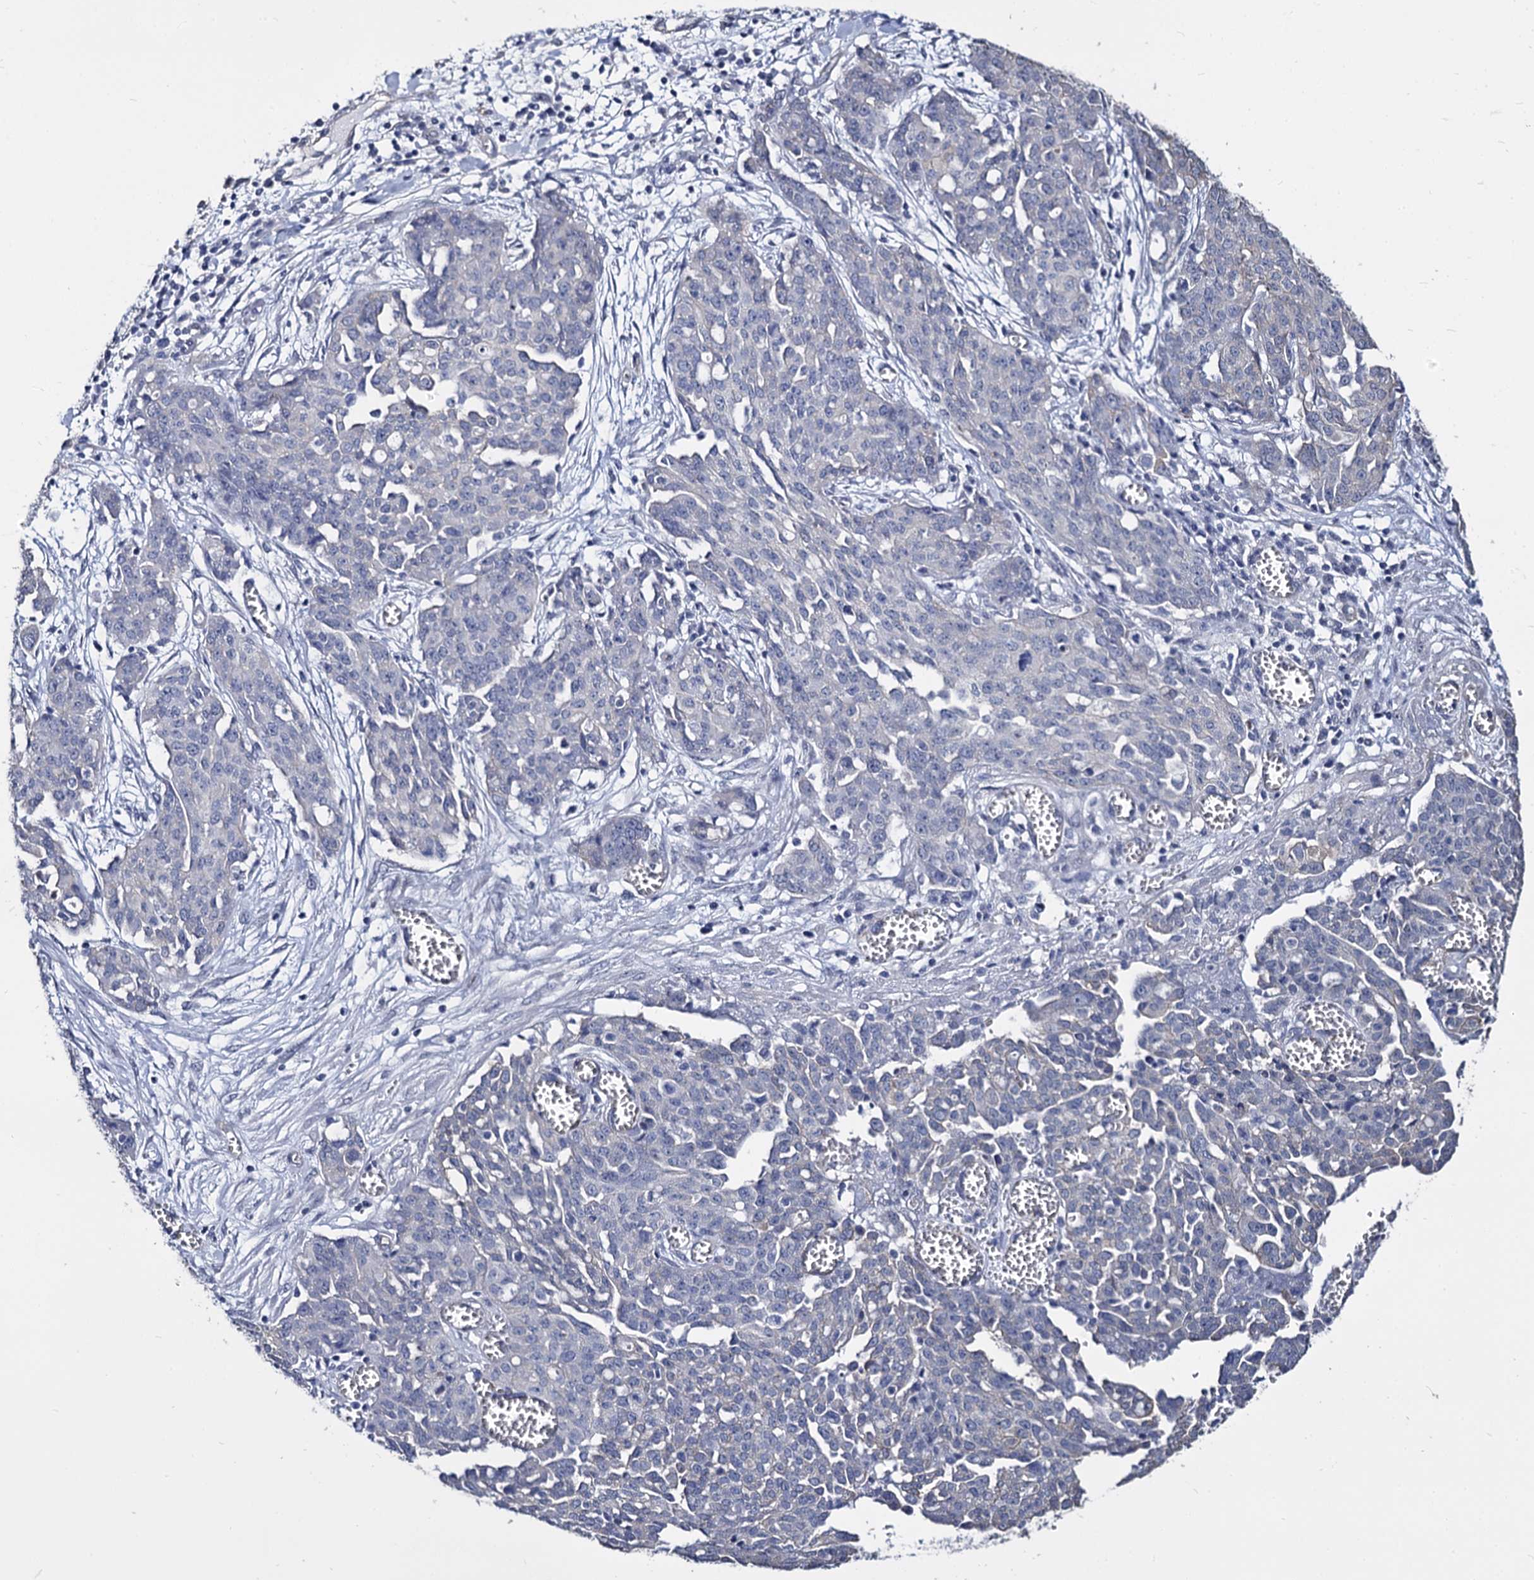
{"staining": {"intensity": "negative", "quantity": "none", "location": "none"}, "tissue": "ovarian cancer", "cell_type": "Tumor cells", "image_type": "cancer", "snomed": [{"axis": "morphology", "description": "Cystadenocarcinoma, serous, NOS"}, {"axis": "topography", "description": "Soft tissue"}, {"axis": "topography", "description": "Ovary"}], "caption": "There is no significant staining in tumor cells of ovarian cancer (serous cystadenocarcinoma). Nuclei are stained in blue.", "gene": "CBFB", "patient": {"sex": "female", "age": 57}}